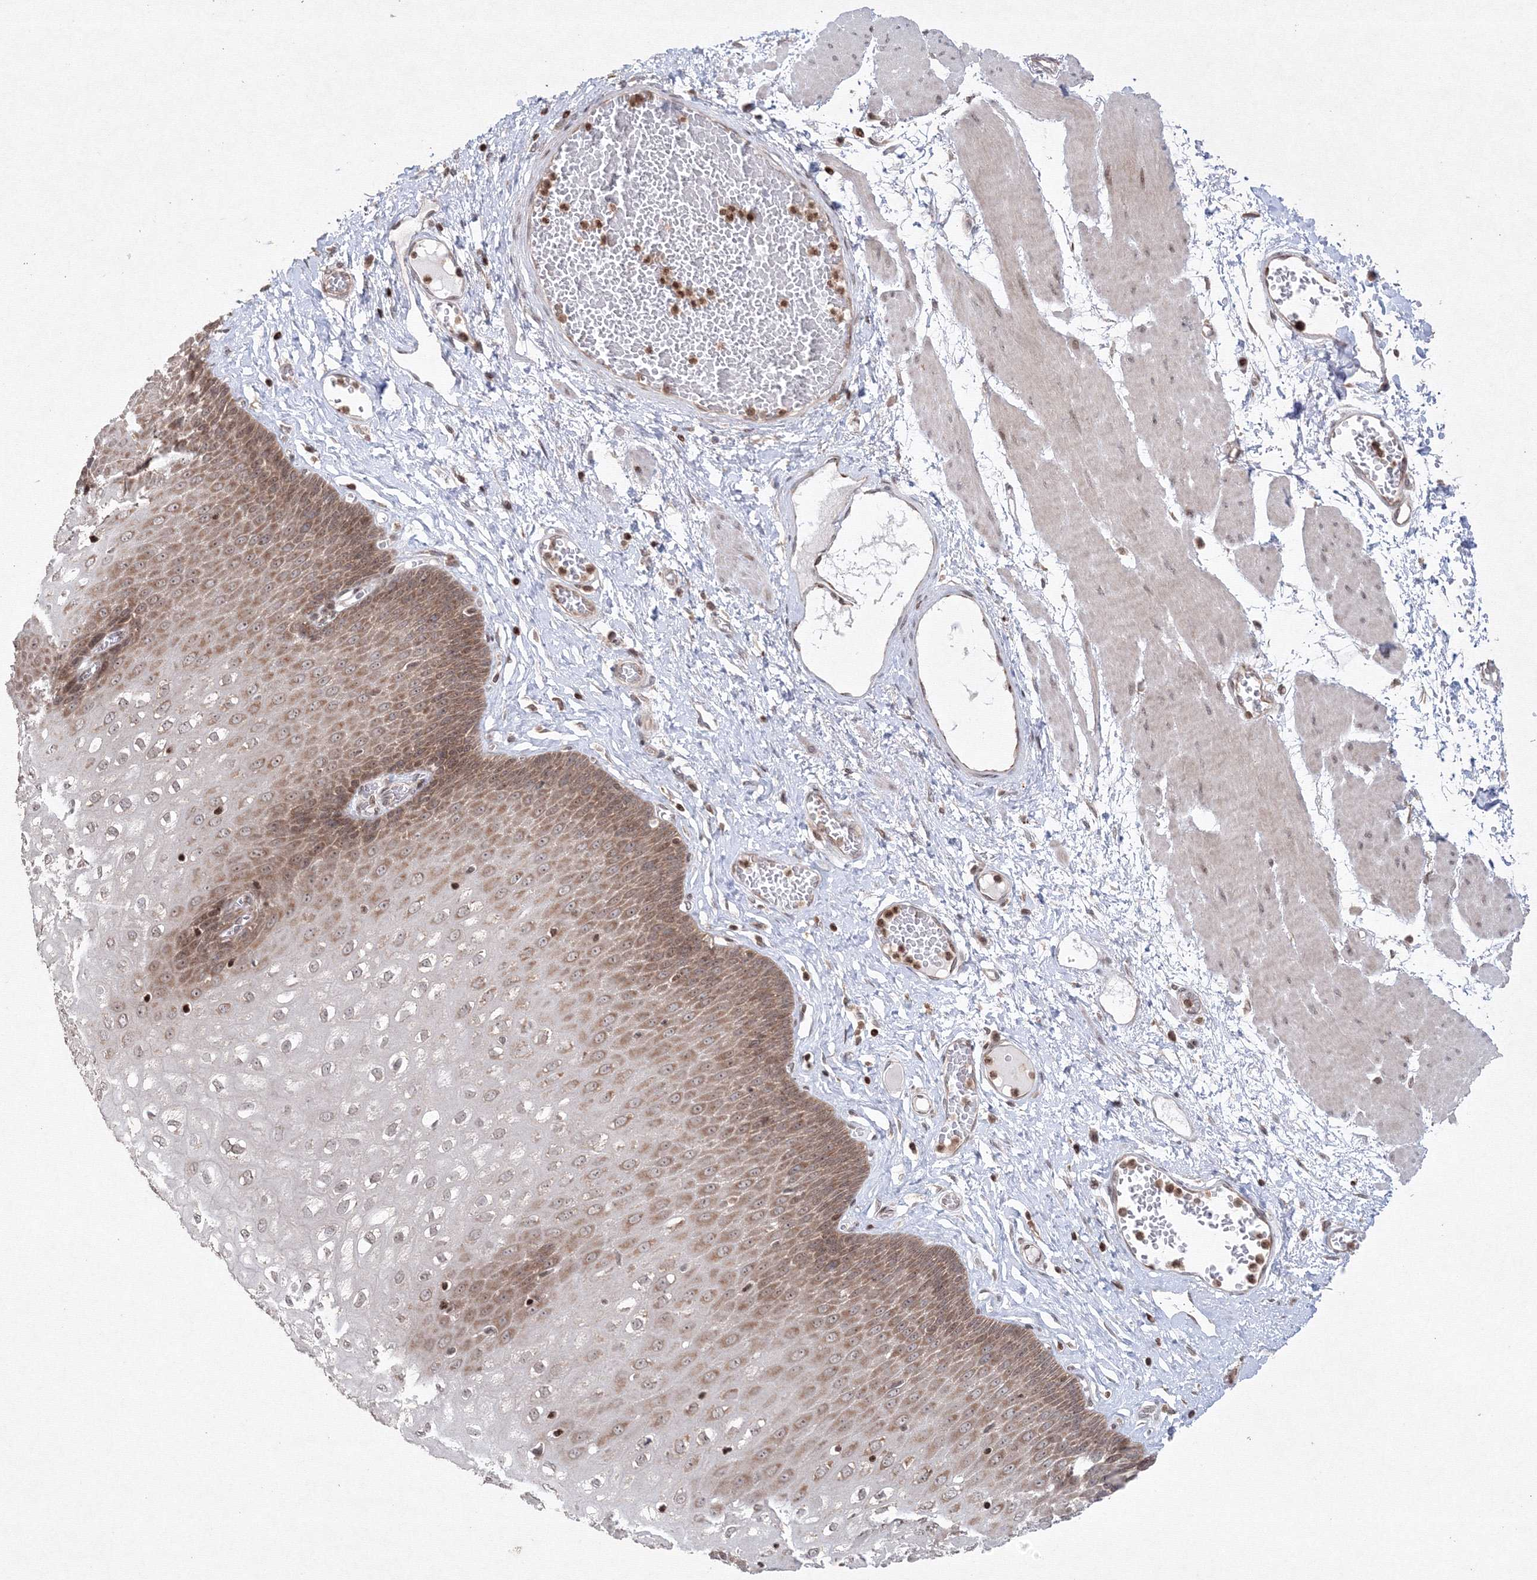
{"staining": {"intensity": "moderate", "quantity": ">75%", "location": "cytoplasmic/membranous,nuclear"}, "tissue": "esophagus", "cell_type": "Squamous epithelial cells", "image_type": "normal", "snomed": [{"axis": "morphology", "description": "Normal tissue, NOS"}, {"axis": "topography", "description": "Esophagus"}], "caption": "Immunohistochemistry (IHC) staining of normal esophagus, which reveals medium levels of moderate cytoplasmic/membranous,nuclear positivity in about >75% of squamous epithelial cells indicating moderate cytoplasmic/membranous,nuclear protein expression. The staining was performed using DAB (3,3'-diaminobenzidine) (brown) for protein detection and nuclei were counterstained in hematoxylin (blue).", "gene": "MKRN2", "patient": {"sex": "male", "age": 60}}